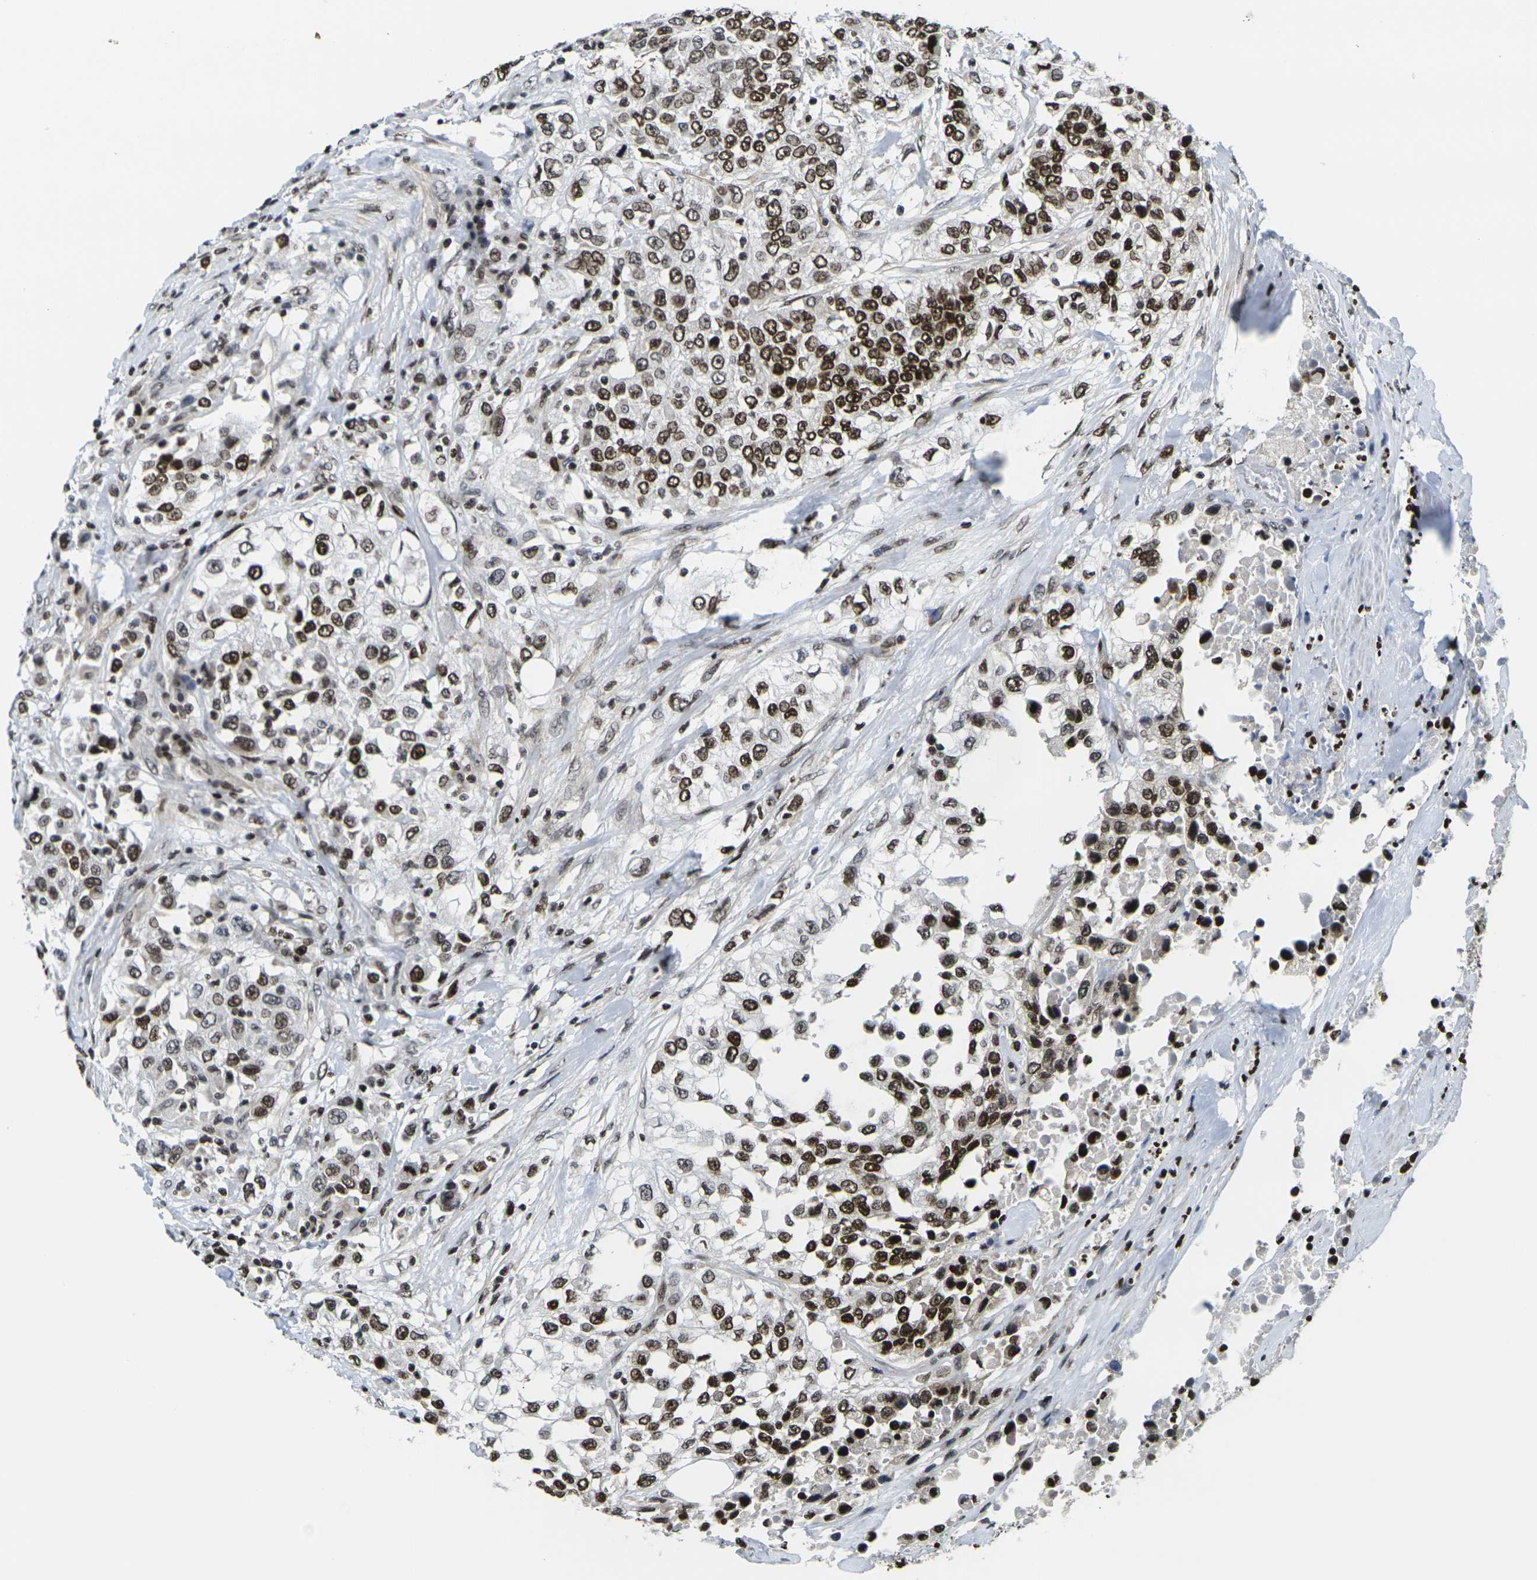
{"staining": {"intensity": "strong", "quantity": ">75%", "location": "nuclear"}, "tissue": "urothelial cancer", "cell_type": "Tumor cells", "image_type": "cancer", "snomed": [{"axis": "morphology", "description": "Urothelial carcinoma, High grade"}, {"axis": "topography", "description": "Urinary bladder"}], "caption": "Immunohistochemistry staining of urothelial cancer, which reveals high levels of strong nuclear staining in about >75% of tumor cells indicating strong nuclear protein expression. The staining was performed using DAB (brown) for protein detection and nuclei were counterstained in hematoxylin (blue).", "gene": "H1-10", "patient": {"sex": "female", "age": 80}}